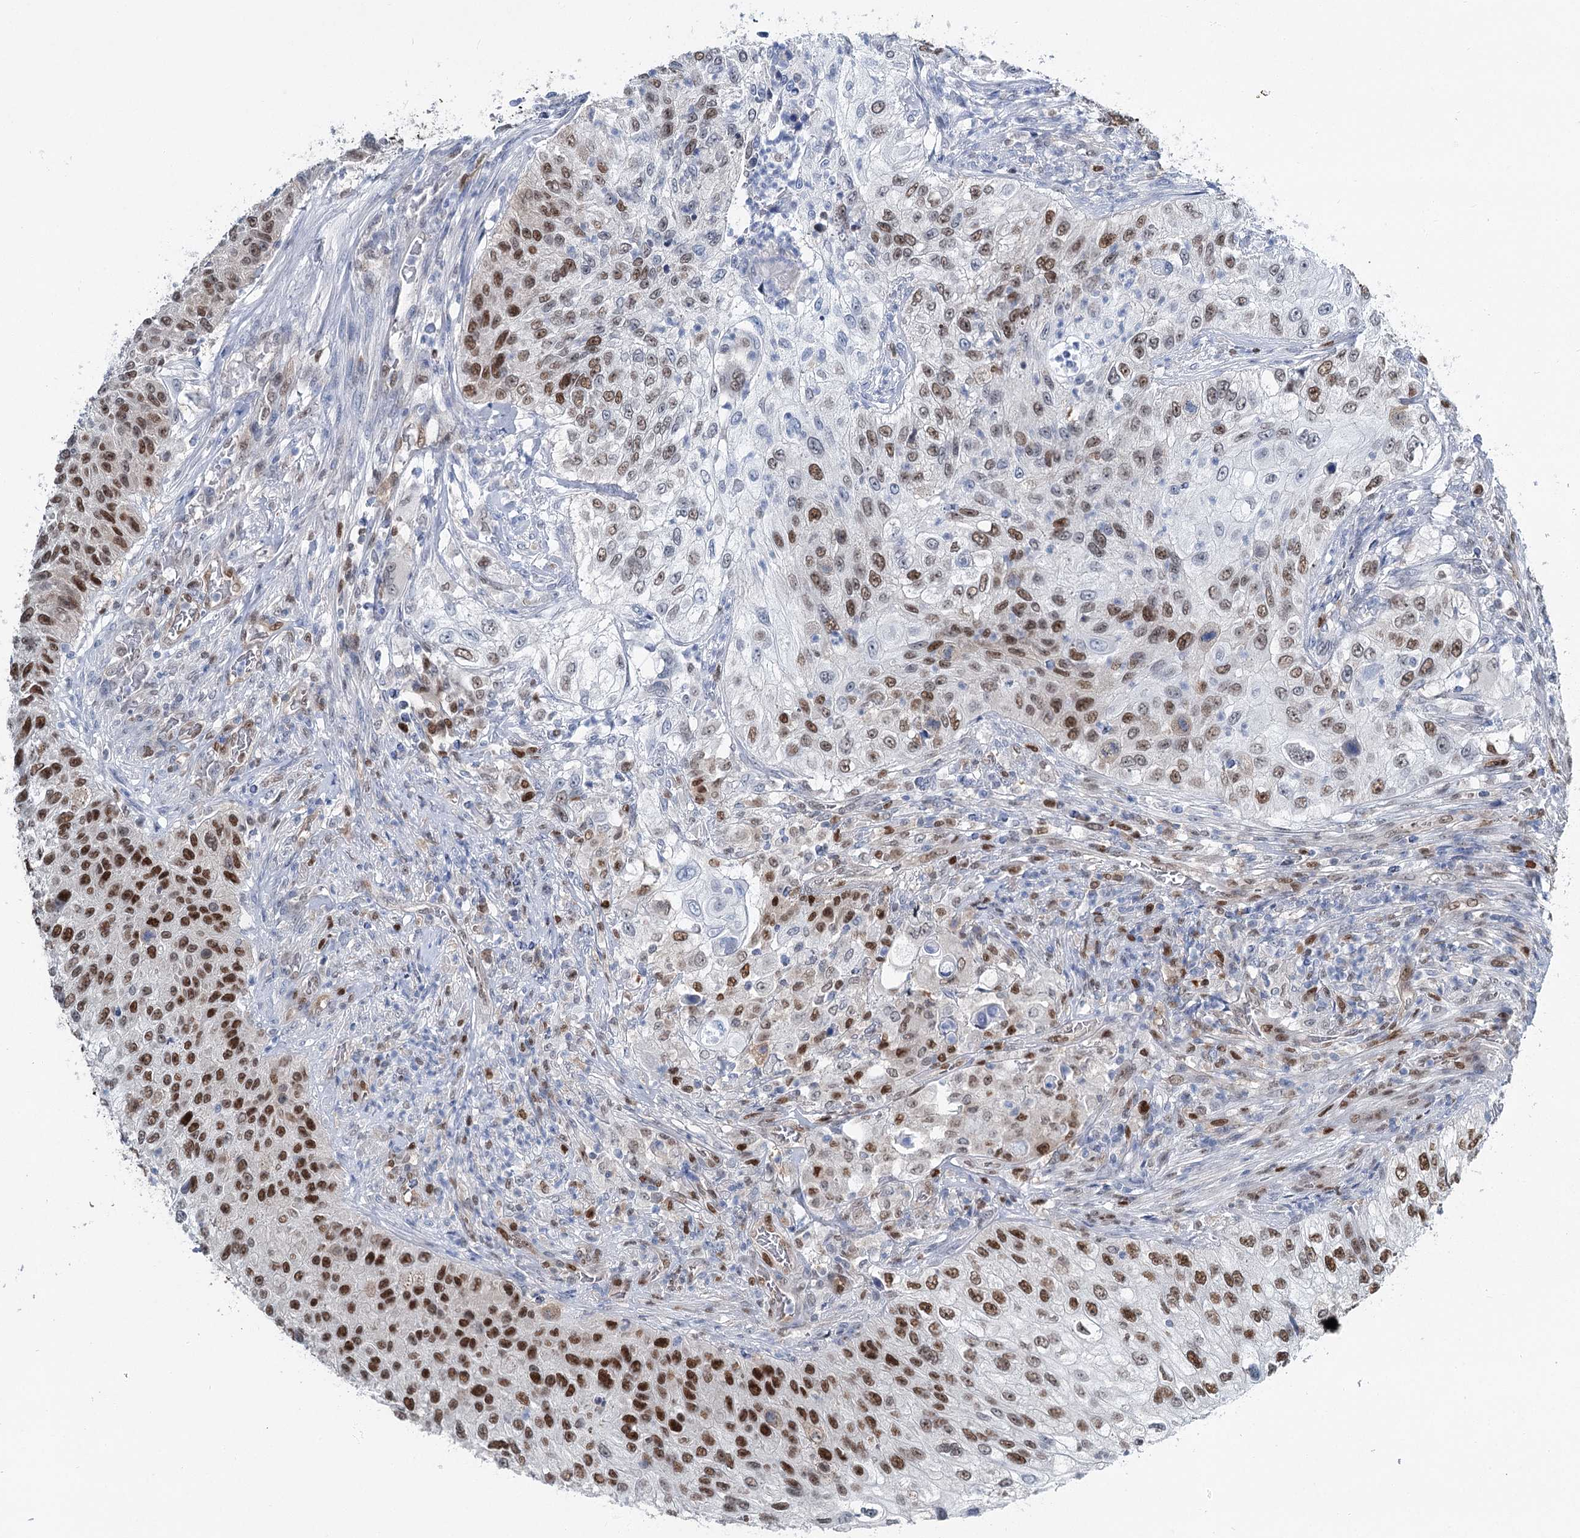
{"staining": {"intensity": "strong", "quantity": "25%-75%", "location": "nuclear"}, "tissue": "urothelial cancer", "cell_type": "Tumor cells", "image_type": "cancer", "snomed": [{"axis": "morphology", "description": "Urothelial carcinoma, High grade"}, {"axis": "topography", "description": "Urinary bladder"}], "caption": "Brown immunohistochemical staining in human high-grade urothelial carcinoma shows strong nuclear positivity in about 25%-75% of tumor cells. (DAB IHC, brown staining for protein, blue staining for nuclei).", "gene": "HAT1", "patient": {"sex": "female", "age": 60}}